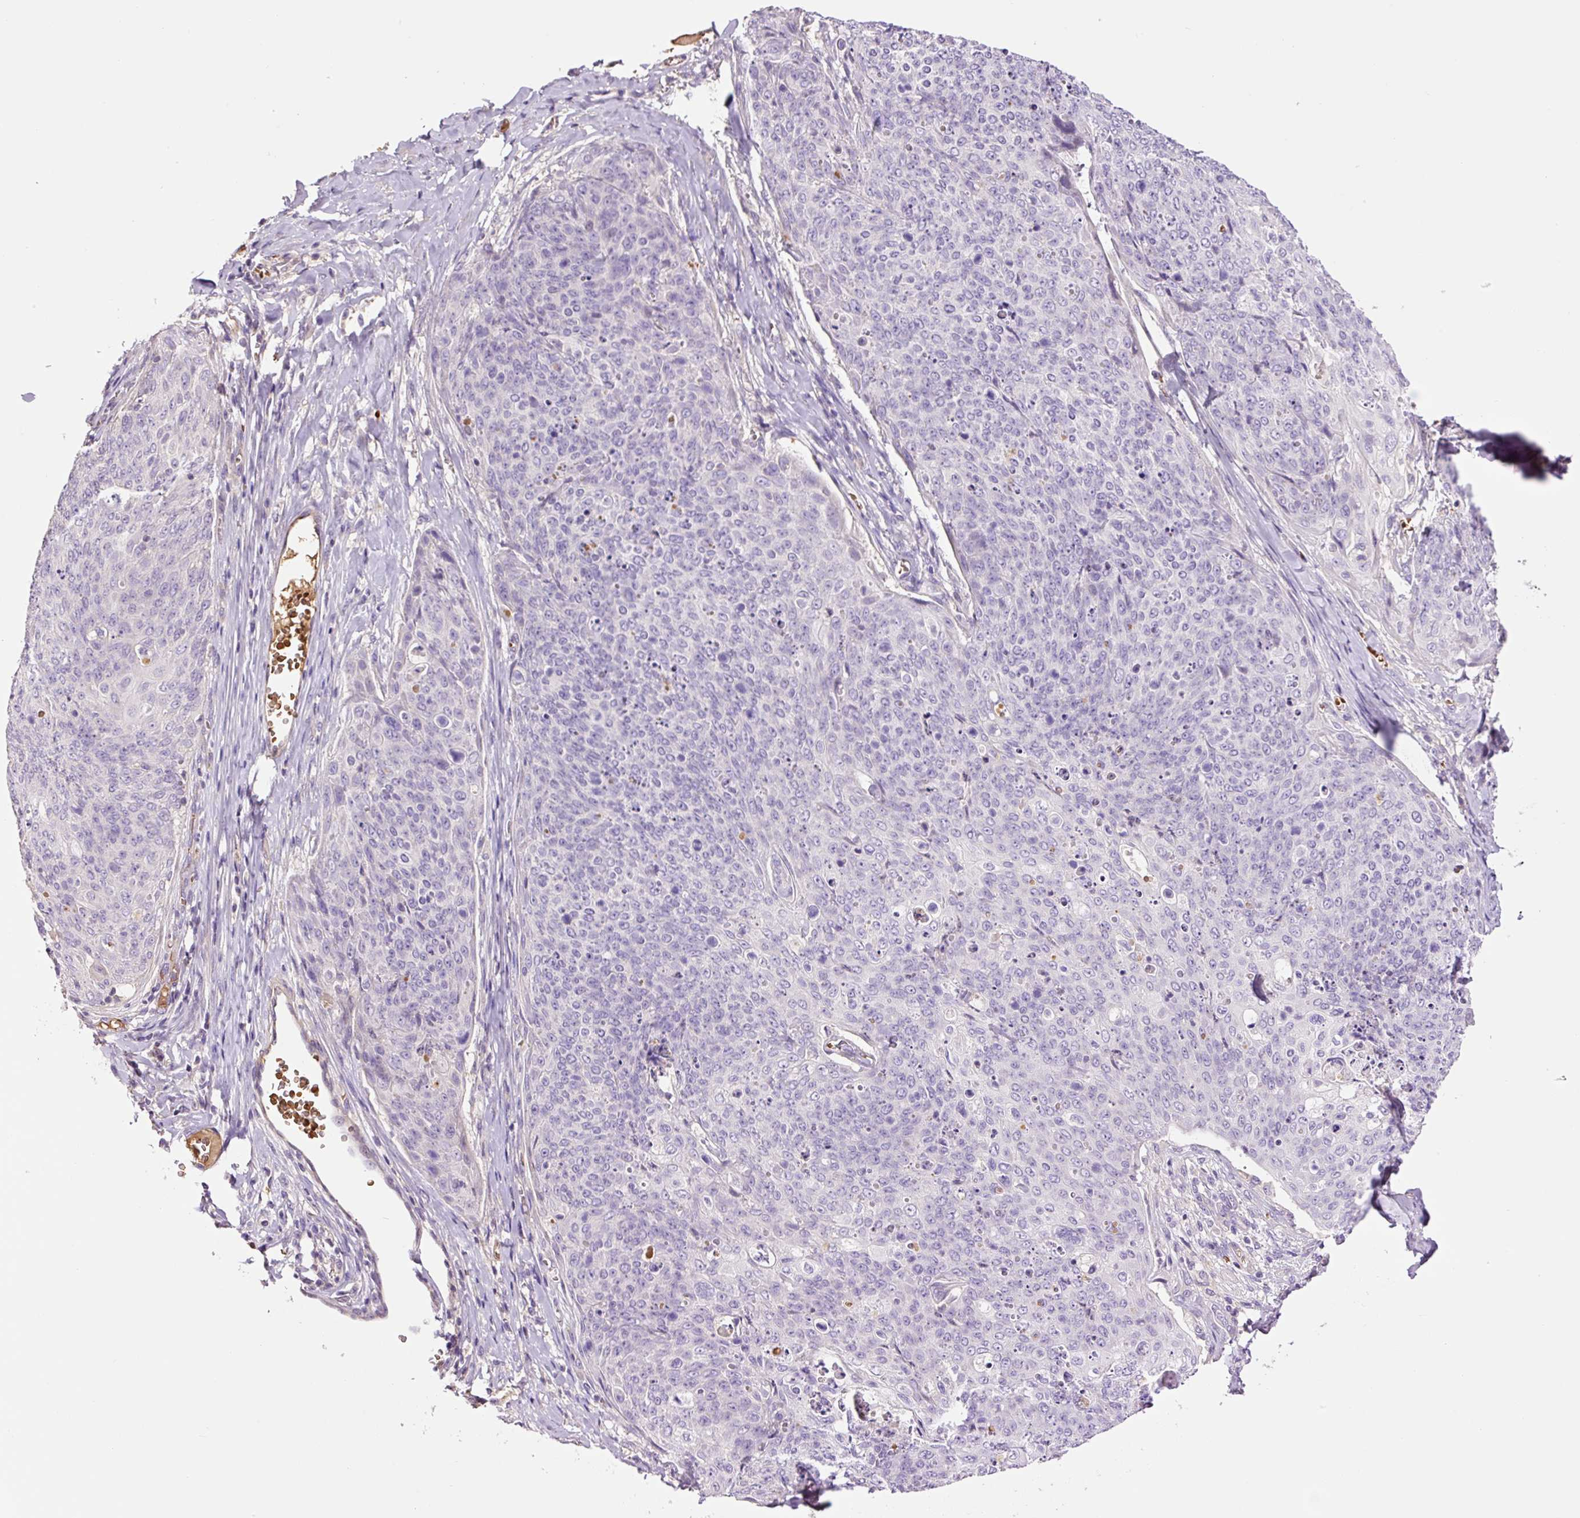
{"staining": {"intensity": "negative", "quantity": "none", "location": "none"}, "tissue": "skin cancer", "cell_type": "Tumor cells", "image_type": "cancer", "snomed": [{"axis": "morphology", "description": "Squamous cell carcinoma, NOS"}, {"axis": "topography", "description": "Skin"}, {"axis": "topography", "description": "Vulva"}], "caption": "The histopathology image exhibits no significant positivity in tumor cells of skin squamous cell carcinoma.", "gene": "TMEM235", "patient": {"sex": "female", "age": 85}}